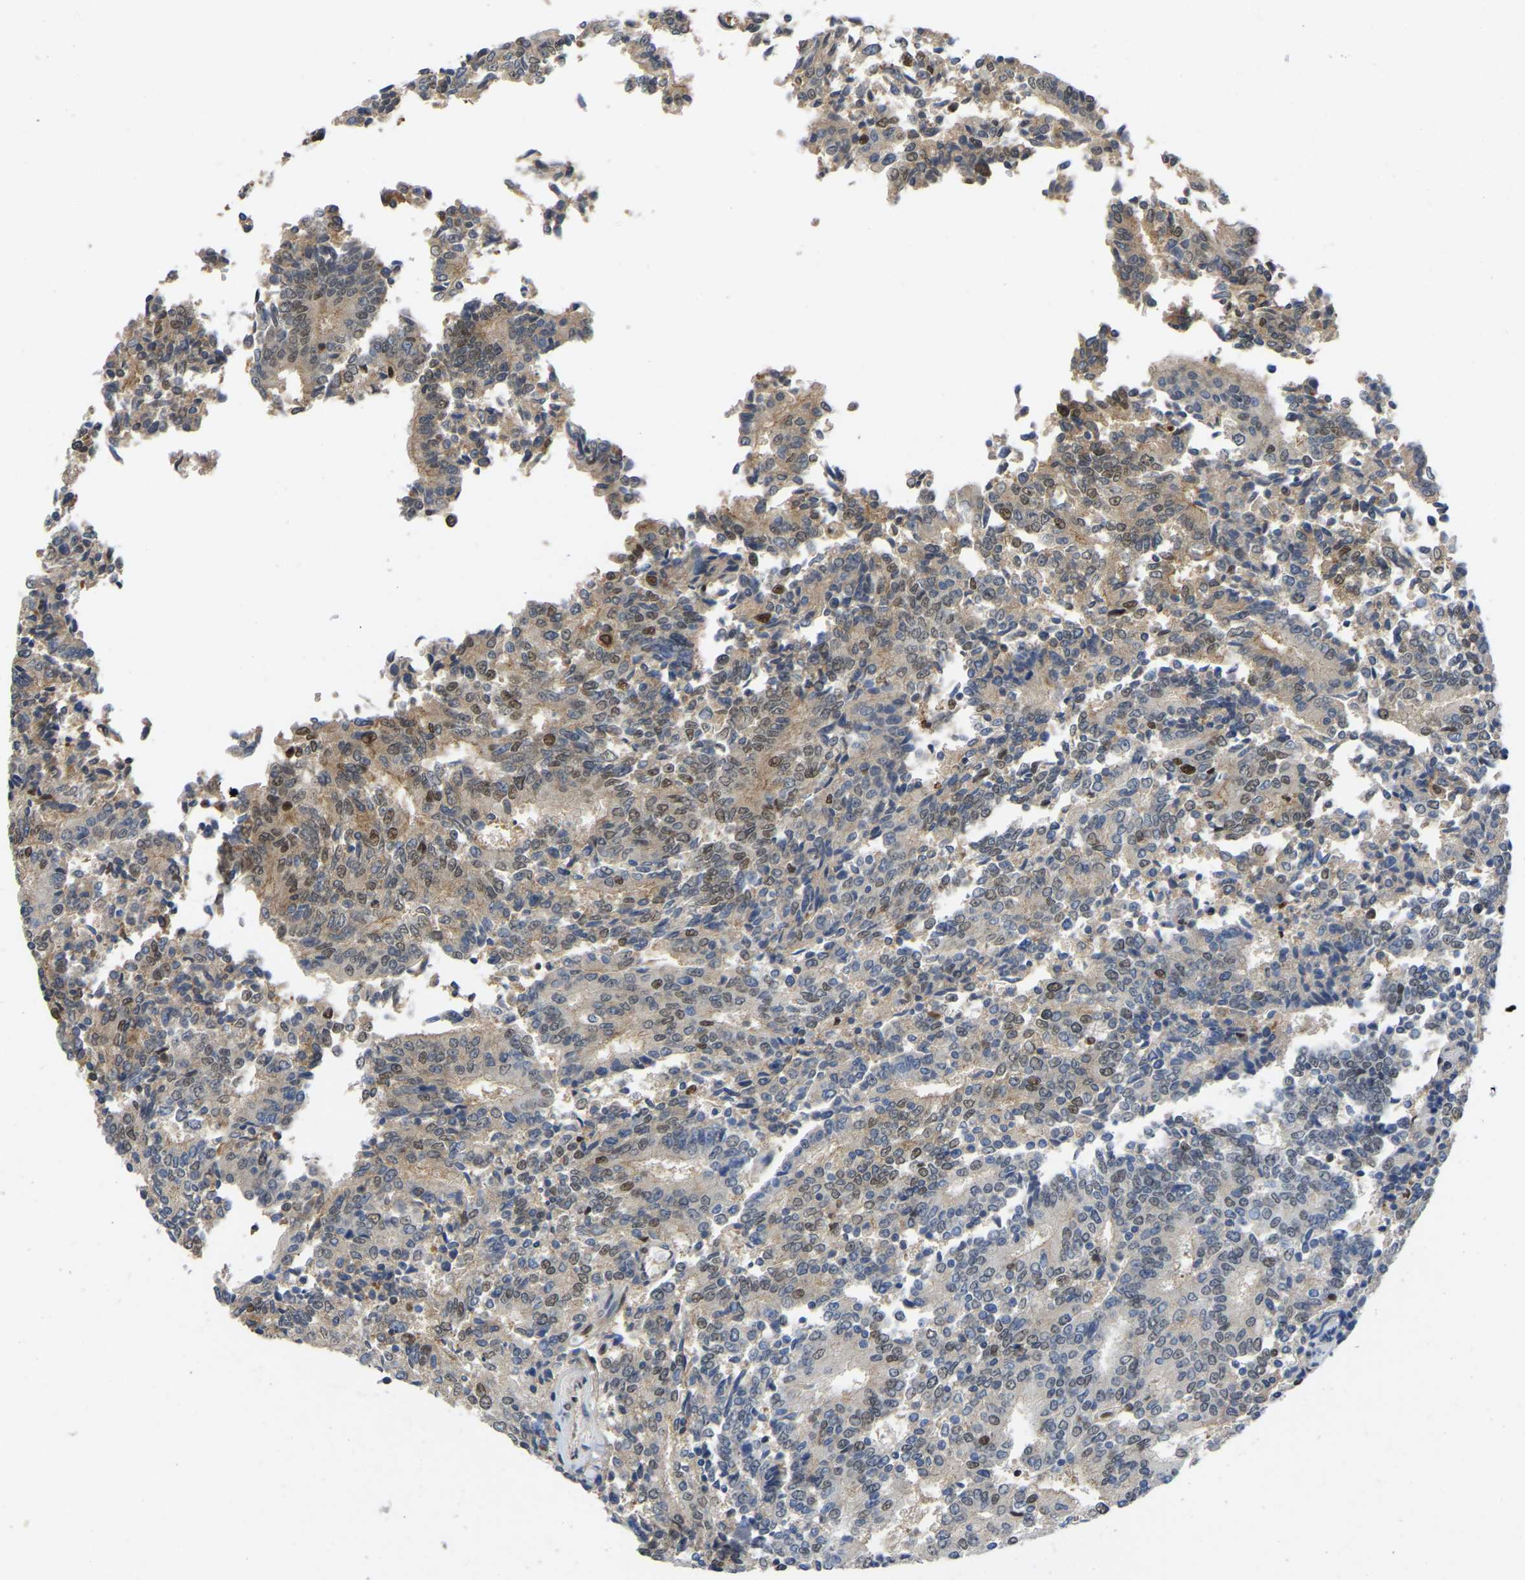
{"staining": {"intensity": "moderate", "quantity": "<25%", "location": "cytoplasmic/membranous,nuclear"}, "tissue": "prostate cancer", "cell_type": "Tumor cells", "image_type": "cancer", "snomed": [{"axis": "morphology", "description": "Normal tissue, NOS"}, {"axis": "morphology", "description": "Adenocarcinoma, High grade"}, {"axis": "topography", "description": "Prostate"}, {"axis": "topography", "description": "Seminal veicle"}], "caption": "This histopathology image demonstrates IHC staining of high-grade adenocarcinoma (prostate), with low moderate cytoplasmic/membranous and nuclear positivity in about <25% of tumor cells.", "gene": "KLRG2", "patient": {"sex": "male", "age": 55}}